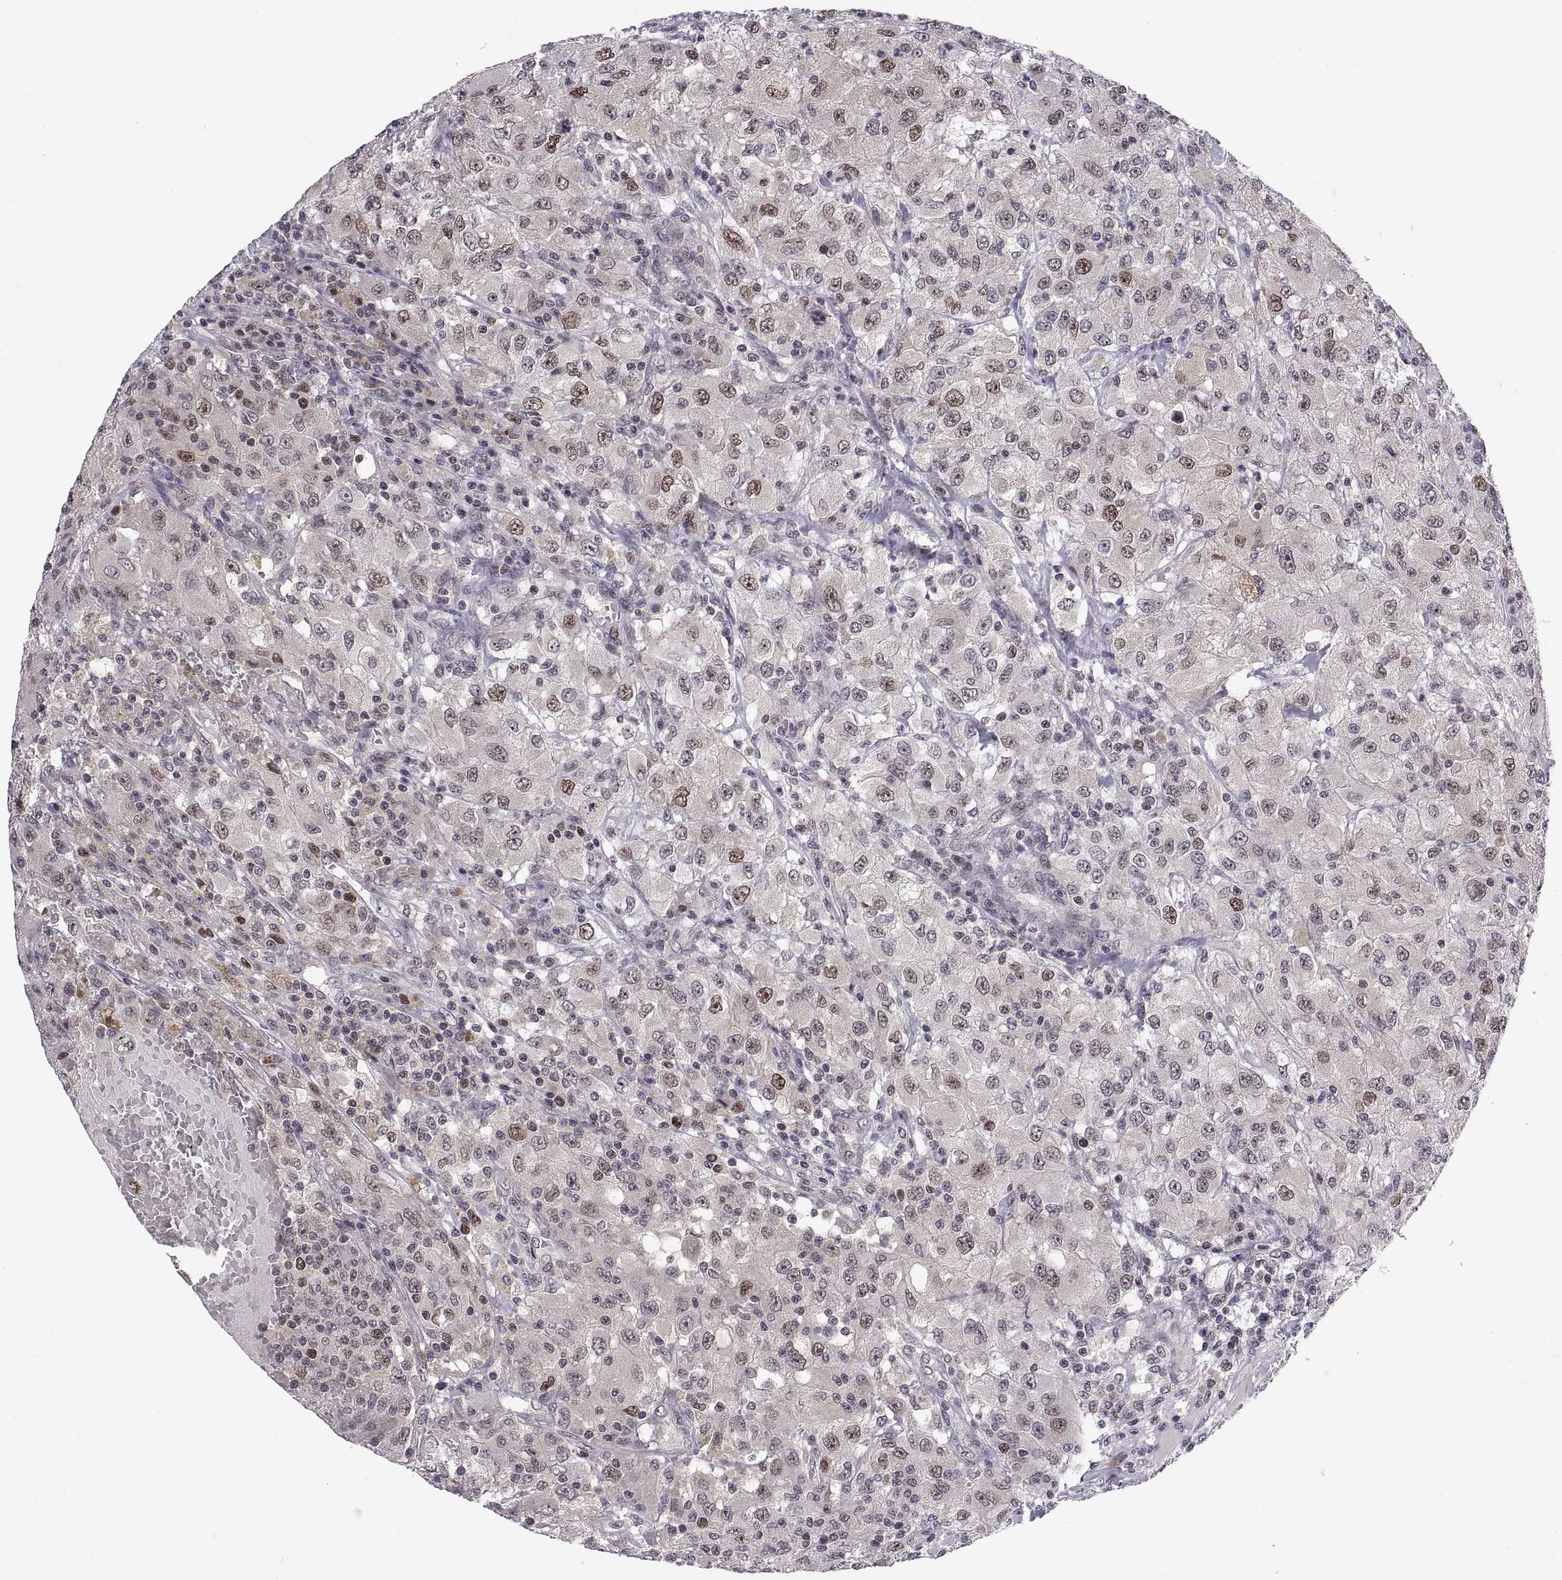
{"staining": {"intensity": "weak", "quantity": "25%-75%", "location": "nuclear"}, "tissue": "renal cancer", "cell_type": "Tumor cells", "image_type": "cancer", "snomed": [{"axis": "morphology", "description": "Adenocarcinoma, NOS"}, {"axis": "topography", "description": "Kidney"}], "caption": "An image of renal adenocarcinoma stained for a protein displays weak nuclear brown staining in tumor cells. (IHC, brightfield microscopy, high magnification).", "gene": "CHFR", "patient": {"sex": "female", "age": 67}}